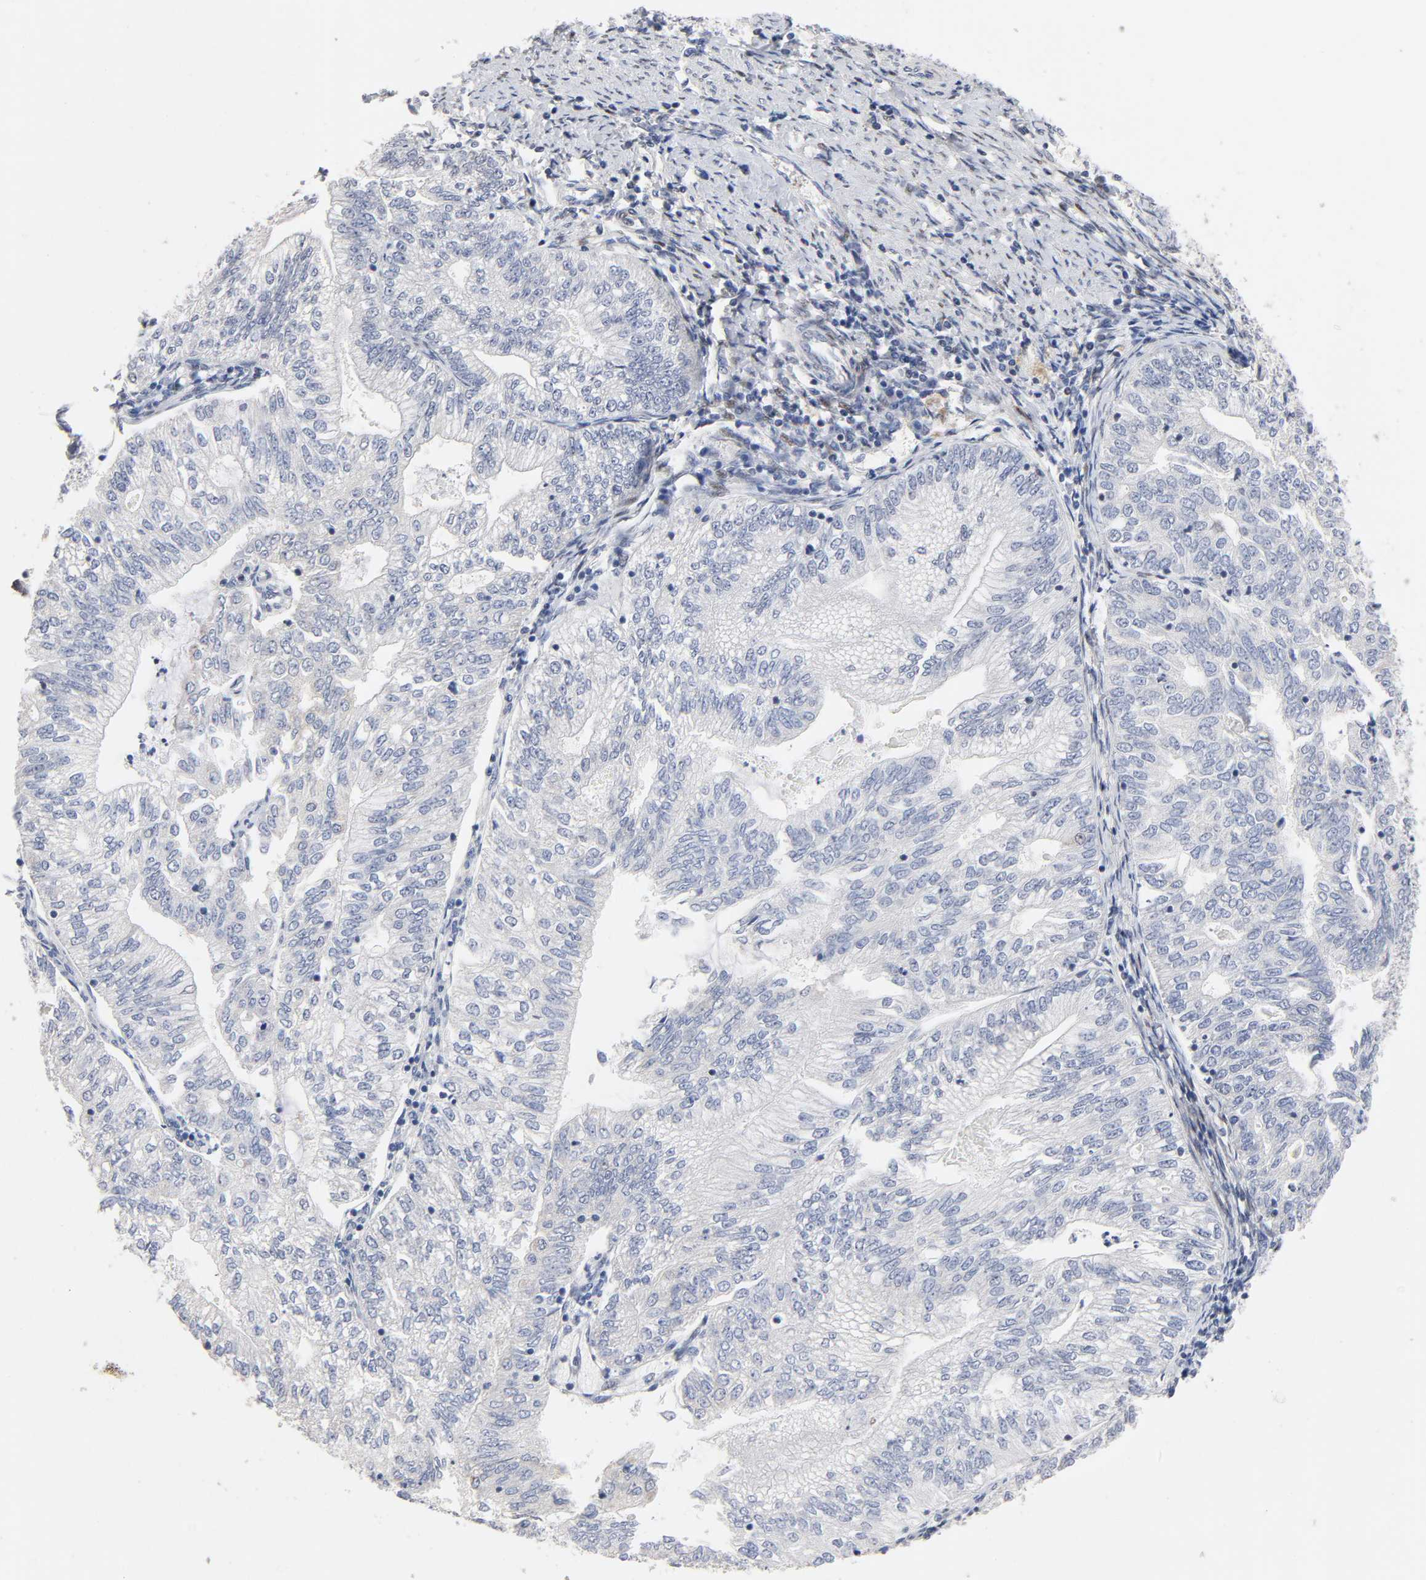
{"staining": {"intensity": "negative", "quantity": "none", "location": "none"}, "tissue": "endometrial cancer", "cell_type": "Tumor cells", "image_type": "cancer", "snomed": [{"axis": "morphology", "description": "Adenocarcinoma, NOS"}, {"axis": "topography", "description": "Endometrium"}], "caption": "DAB immunohistochemical staining of human endometrial cancer demonstrates no significant staining in tumor cells.", "gene": "STK38", "patient": {"sex": "female", "age": 69}}